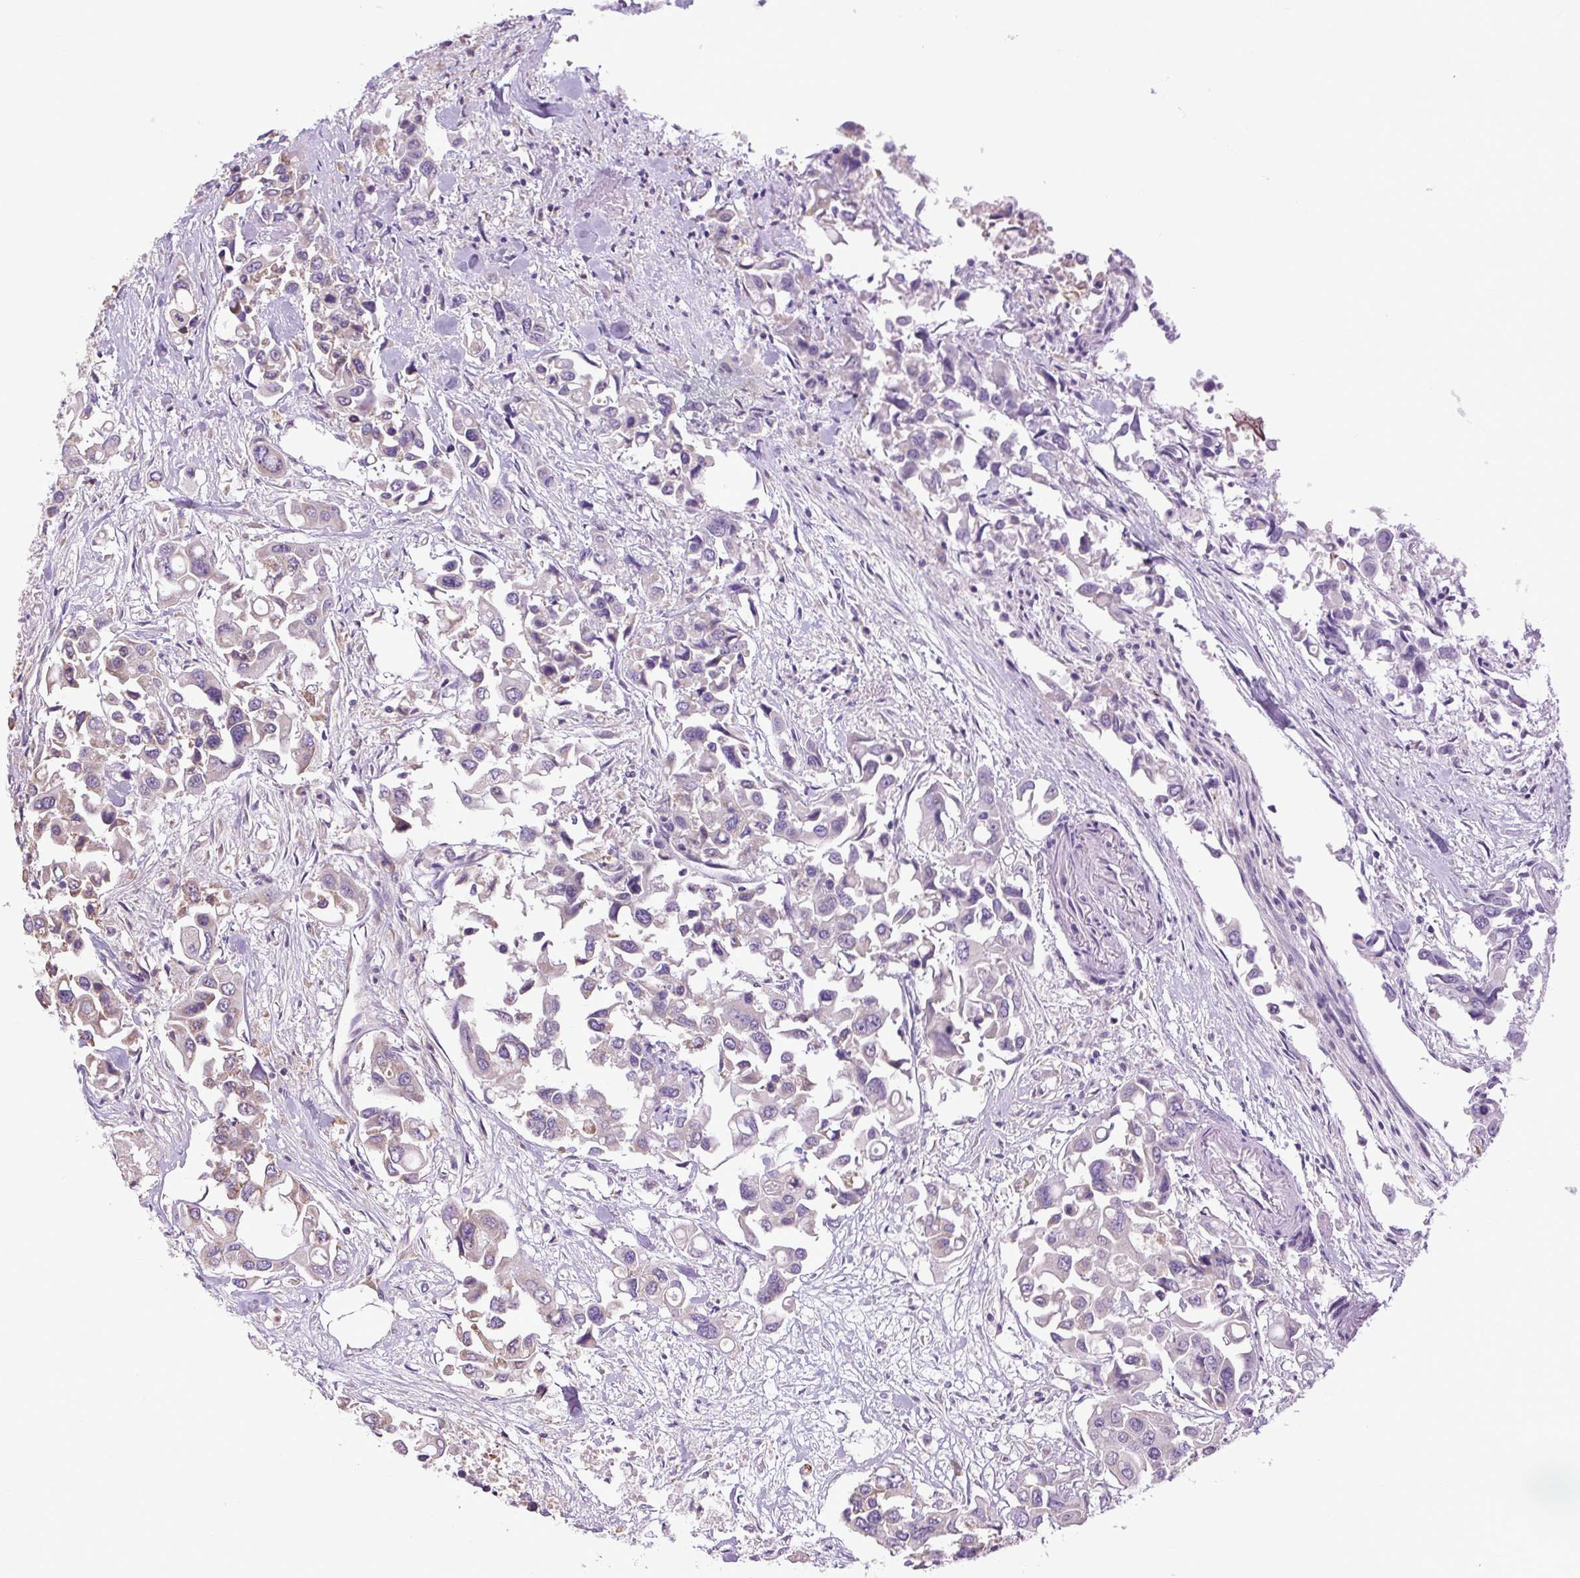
{"staining": {"intensity": "weak", "quantity": "<25%", "location": "cytoplasmic/membranous"}, "tissue": "colorectal cancer", "cell_type": "Tumor cells", "image_type": "cancer", "snomed": [{"axis": "morphology", "description": "Adenocarcinoma, NOS"}, {"axis": "topography", "description": "Colon"}], "caption": "Immunohistochemical staining of colorectal adenocarcinoma displays no significant staining in tumor cells. (DAB (3,3'-diaminobenzidine) immunohistochemistry visualized using brightfield microscopy, high magnification).", "gene": "PLCG1", "patient": {"sex": "male", "age": 77}}